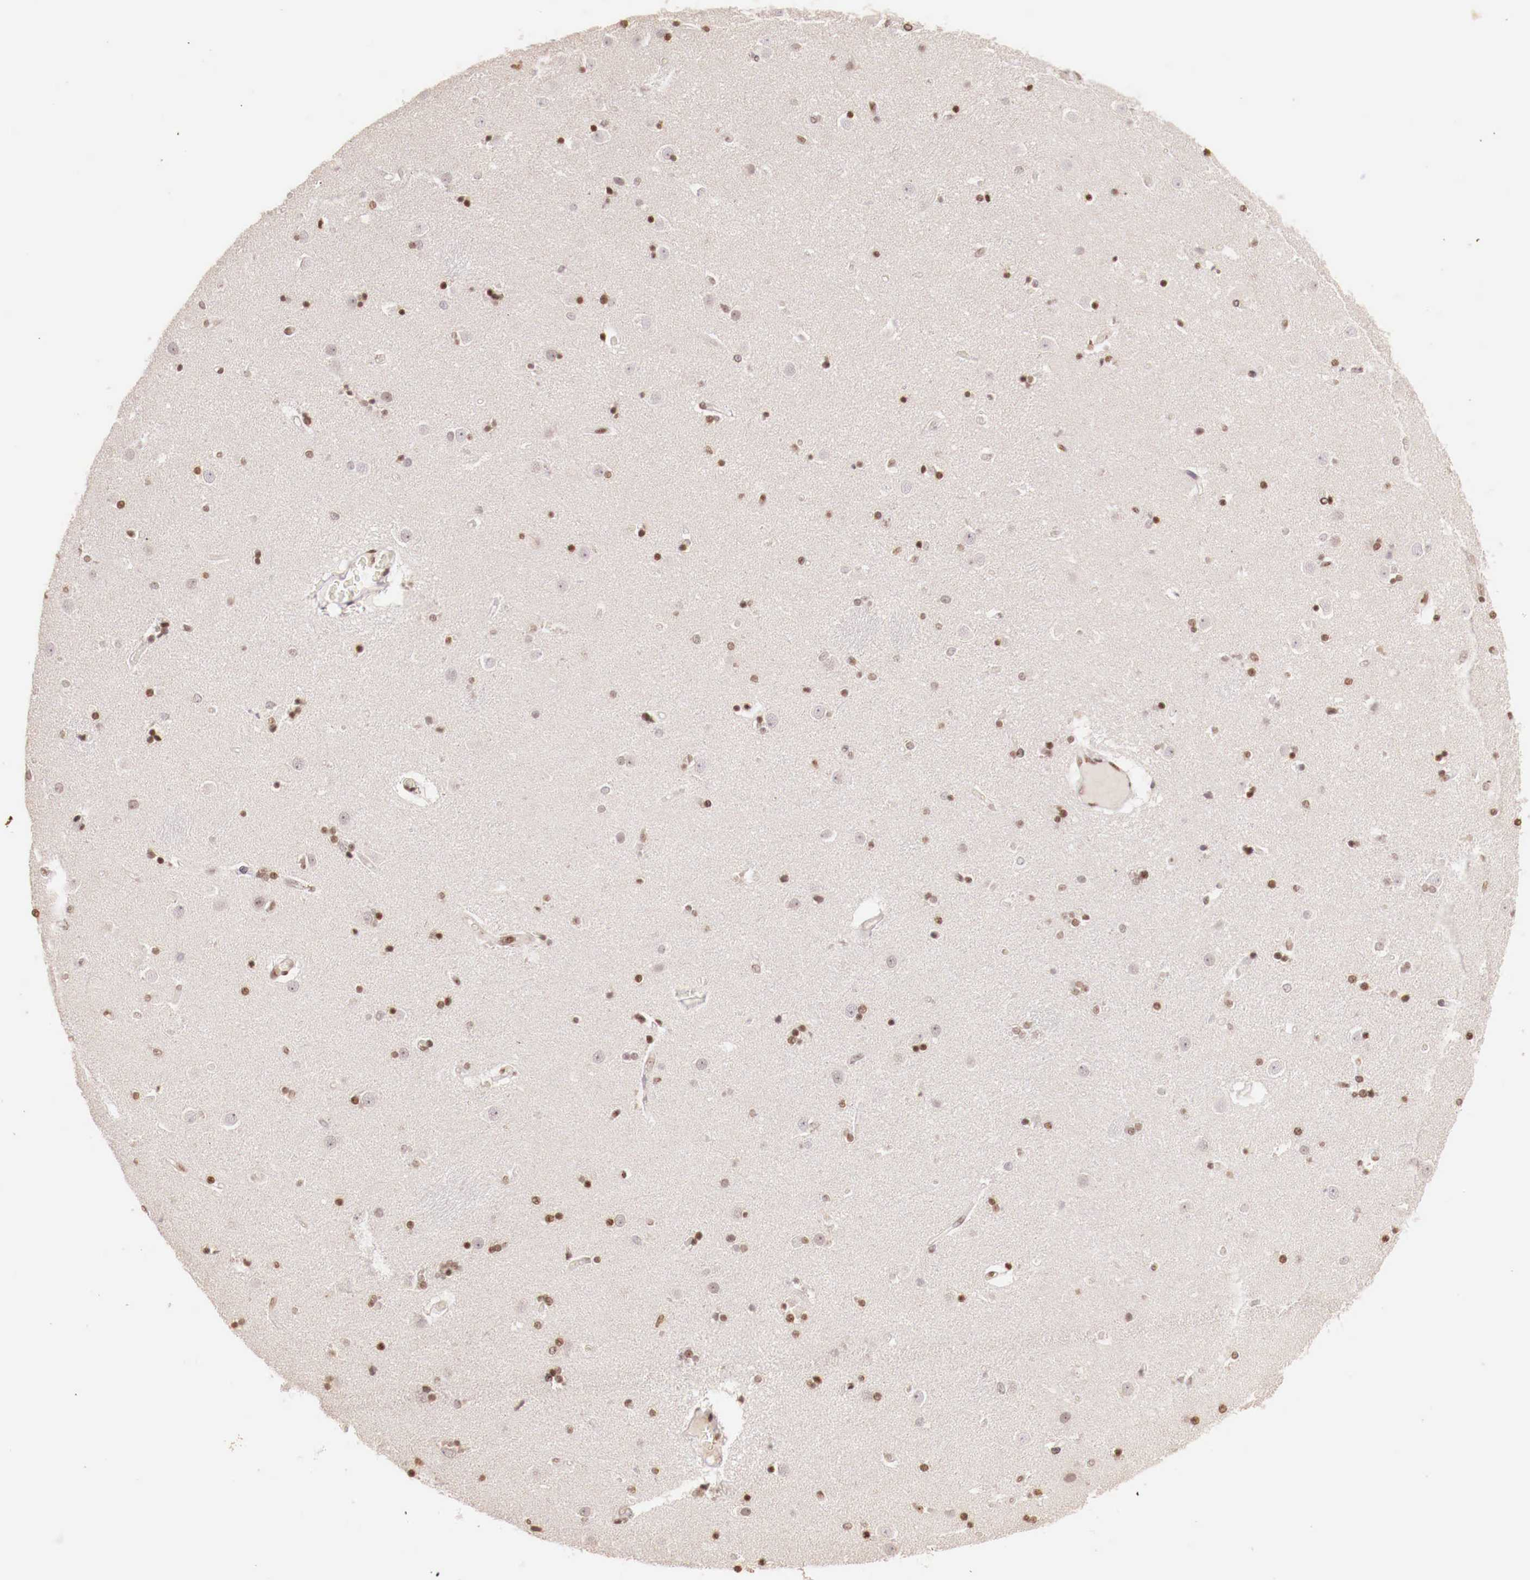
{"staining": {"intensity": "moderate", "quantity": "<25%", "location": "nuclear"}, "tissue": "caudate", "cell_type": "Glial cells", "image_type": "normal", "snomed": [{"axis": "morphology", "description": "Normal tissue, NOS"}, {"axis": "topography", "description": "Lateral ventricle wall"}], "caption": "This photomicrograph displays immunohistochemistry staining of benign caudate, with low moderate nuclear staining in about <25% of glial cells.", "gene": "SP1", "patient": {"sex": "female", "age": 54}}